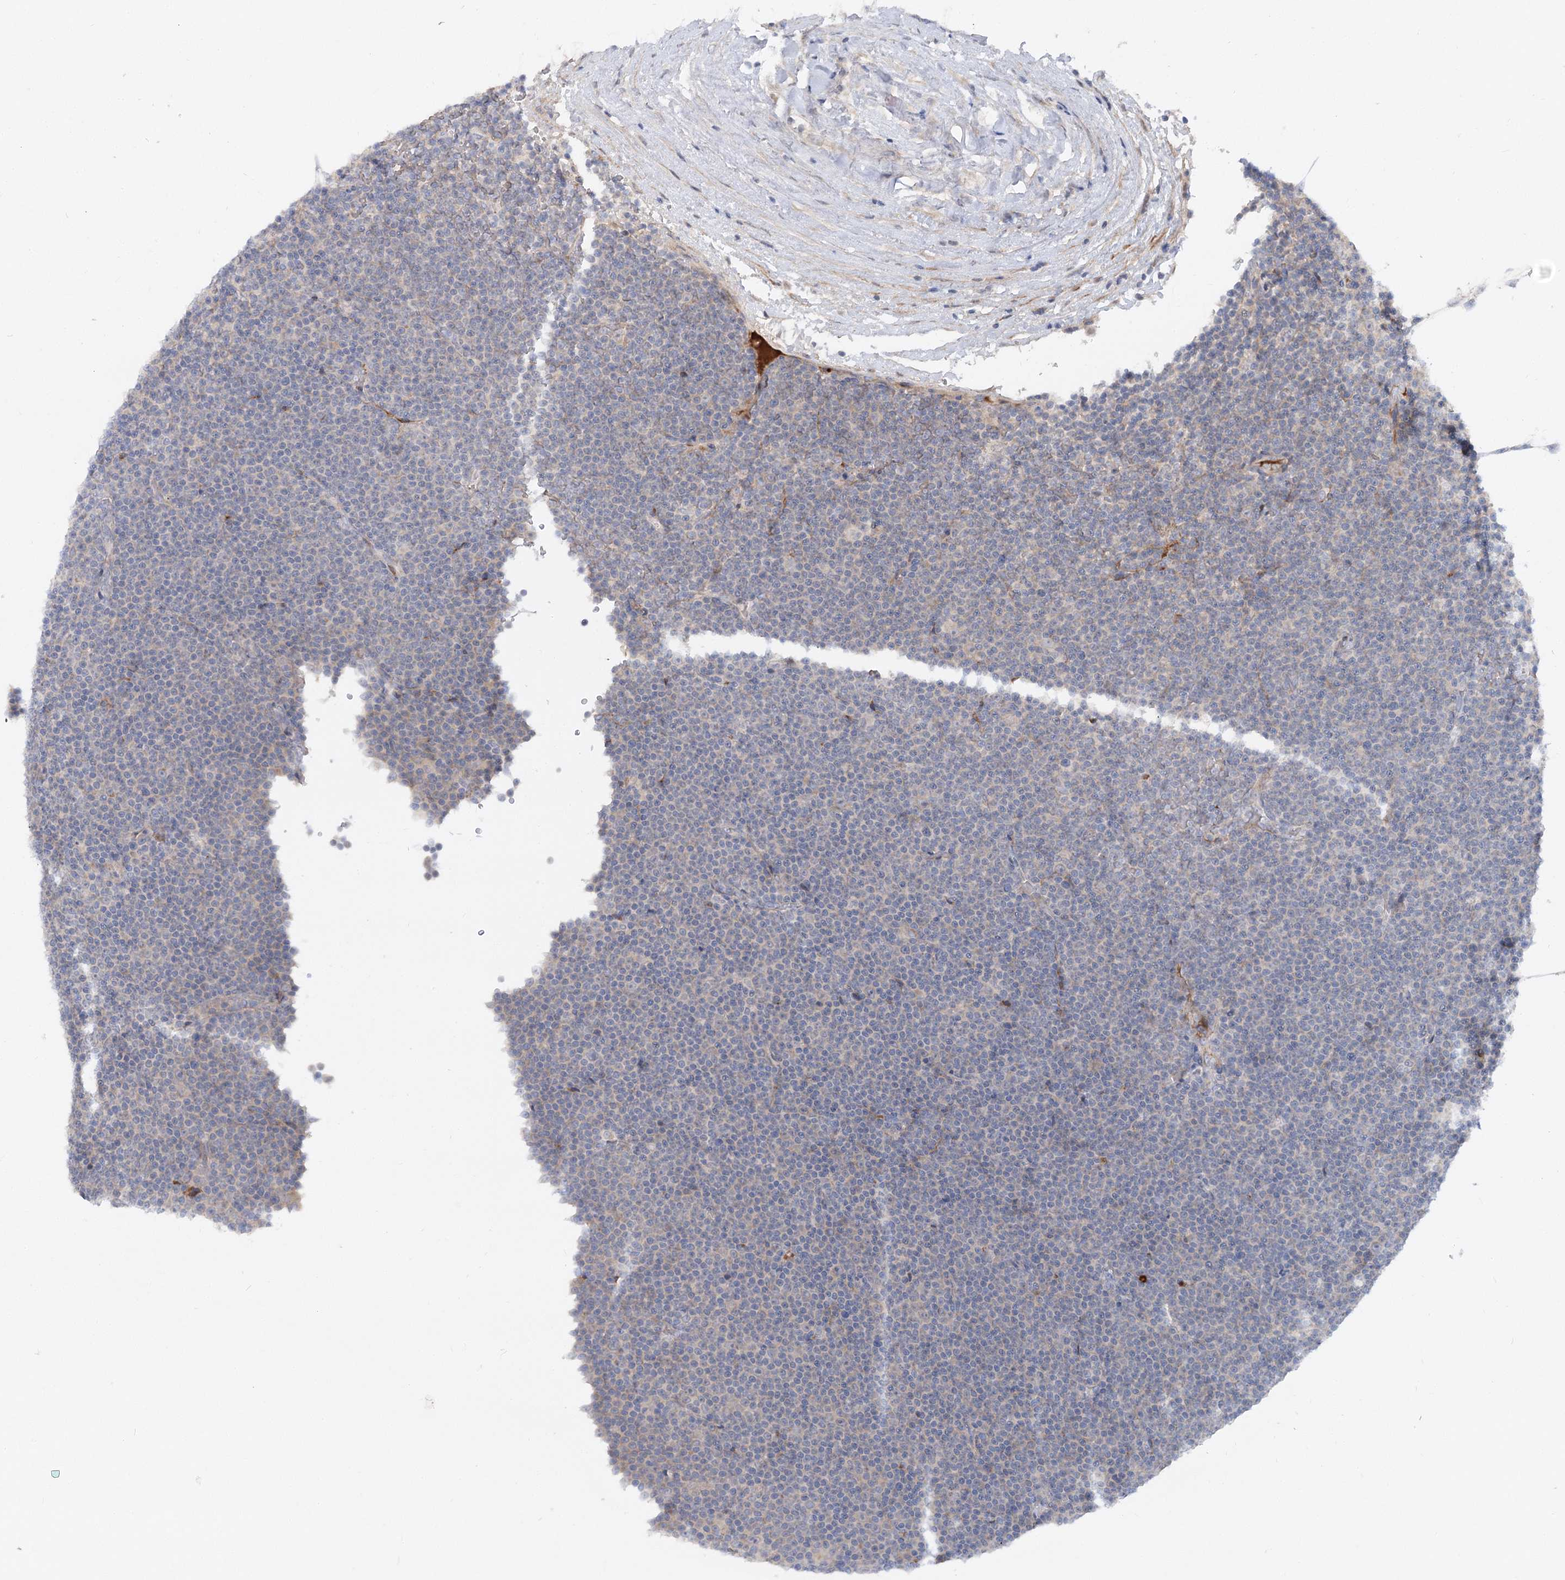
{"staining": {"intensity": "negative", "quantity": "none", "location": "none"}, "tissue": "lymphoma", "cell_type": "Tumor cells", "image_type": "cancer", "snomed": [{"axis": "morphology", "description": "Malignant lymphoma, non-Hodgkin's type, Low grade"}, {"axis": "topography", "description": "Lymph node"}], "caption": "This is a image of immunohistochemistry staining of lymphoma, which shows no expression in tumor cells.", "gene": "FGF19", "patient": {"sex": "female", "age": 67}}